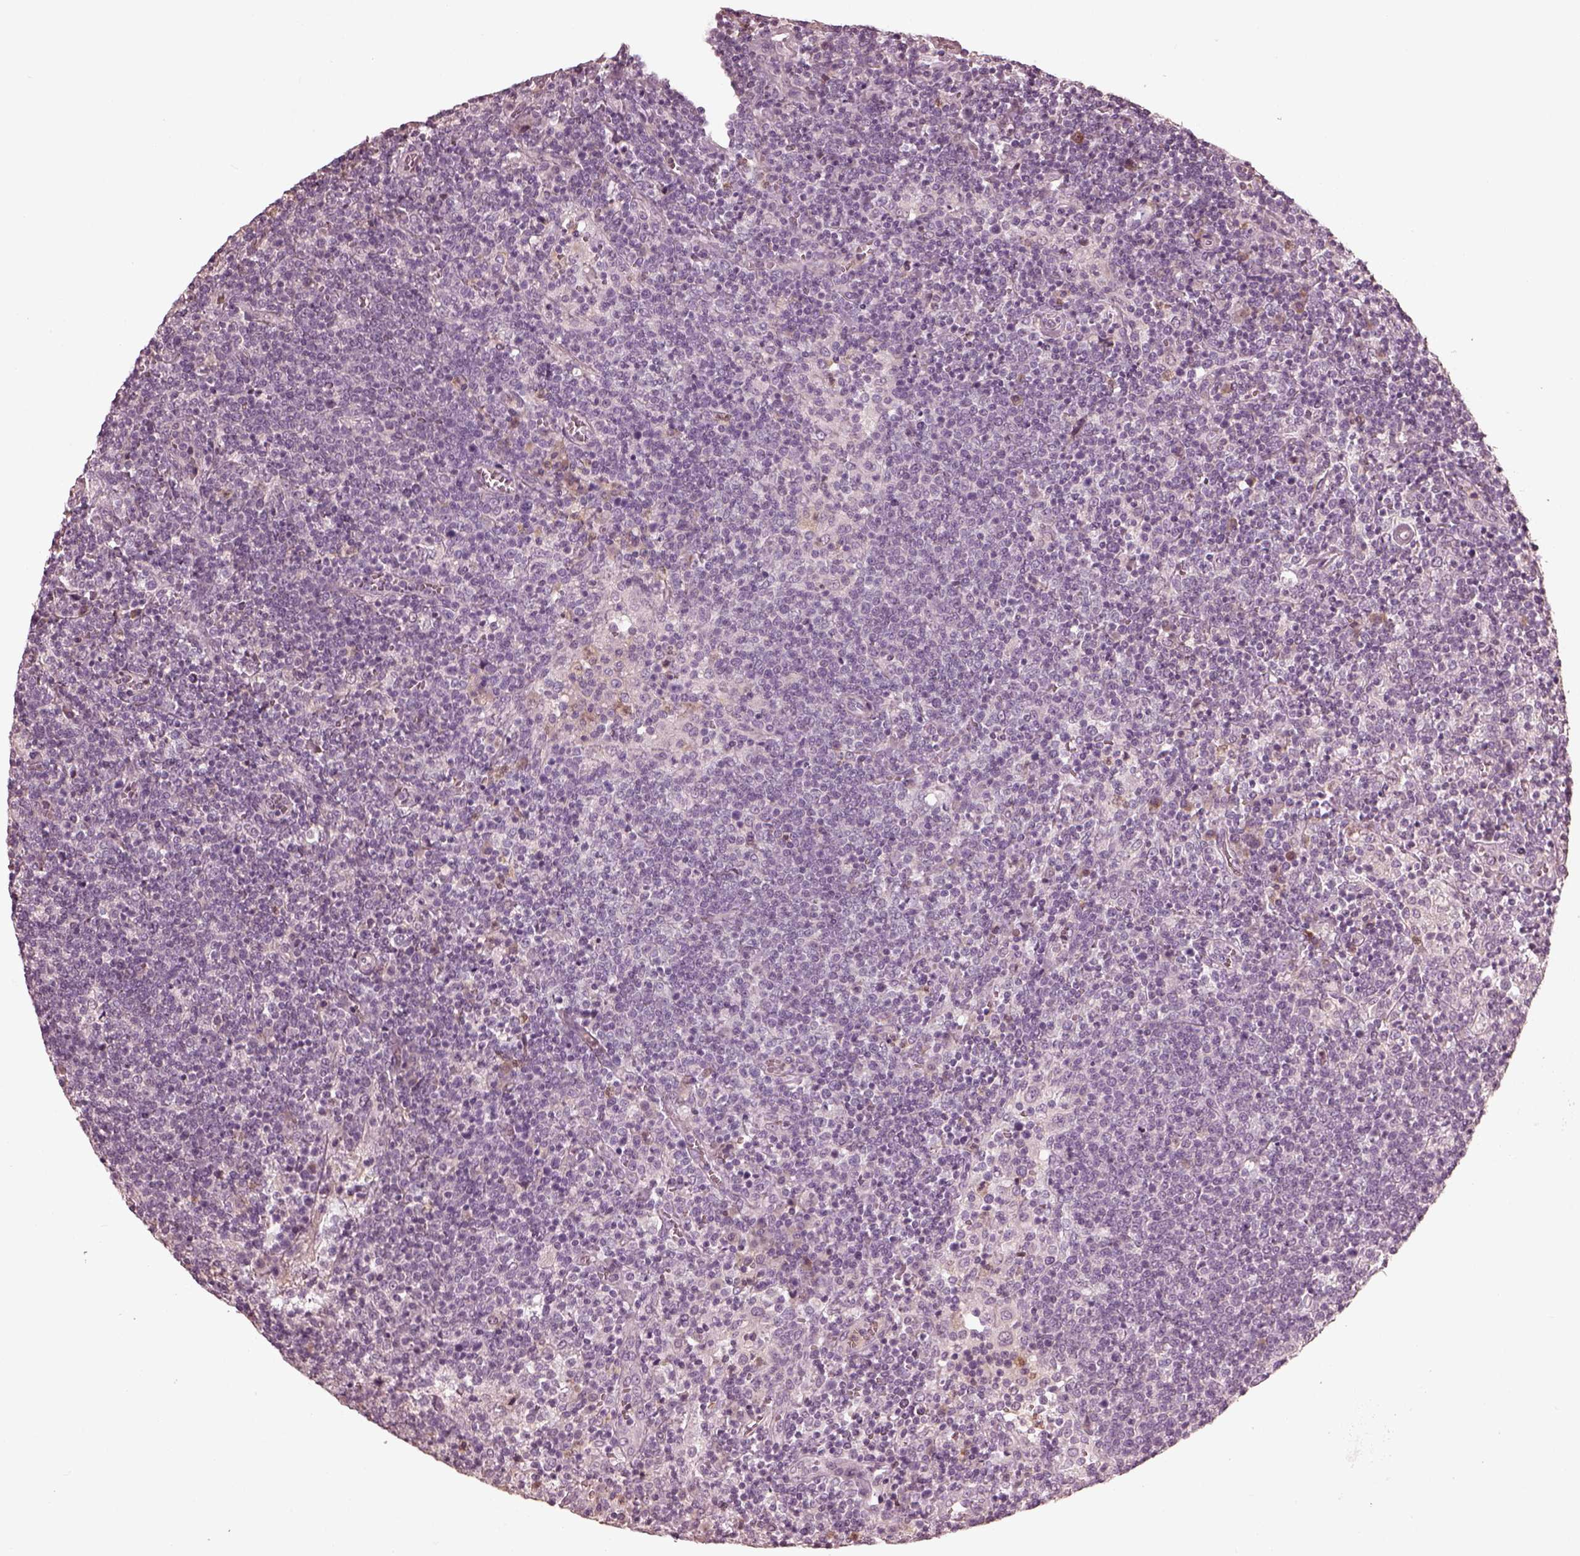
{"staining": {"intensity": "negative", "quantity": "none", "location": "none"}, "tissue": "lymphoma", "cell_type": "Tumor cells", "image_type": "cancer", "snomed": [{"axis": "morphology", "description": "Malignant lymphoma, non-Hodgkin's type, High grade"}, {"axis": "topography", "description": "Lymph node"}], "caption": "Immunohistochemistry (IHC) photomicrograph of high-grade malignant lymphoma, non-Hodgkin's type stained for a protein (brown), which reveals no staining in tumor cells. Brightfield microscopy of immunohistochemistry stained with DAB (3,3'-diaminobenzidine) (brown) and hematoxylin (blue), captured at high magnification.", "gene": "OPTC", "patient": {"sex": "male", "age": 61}}